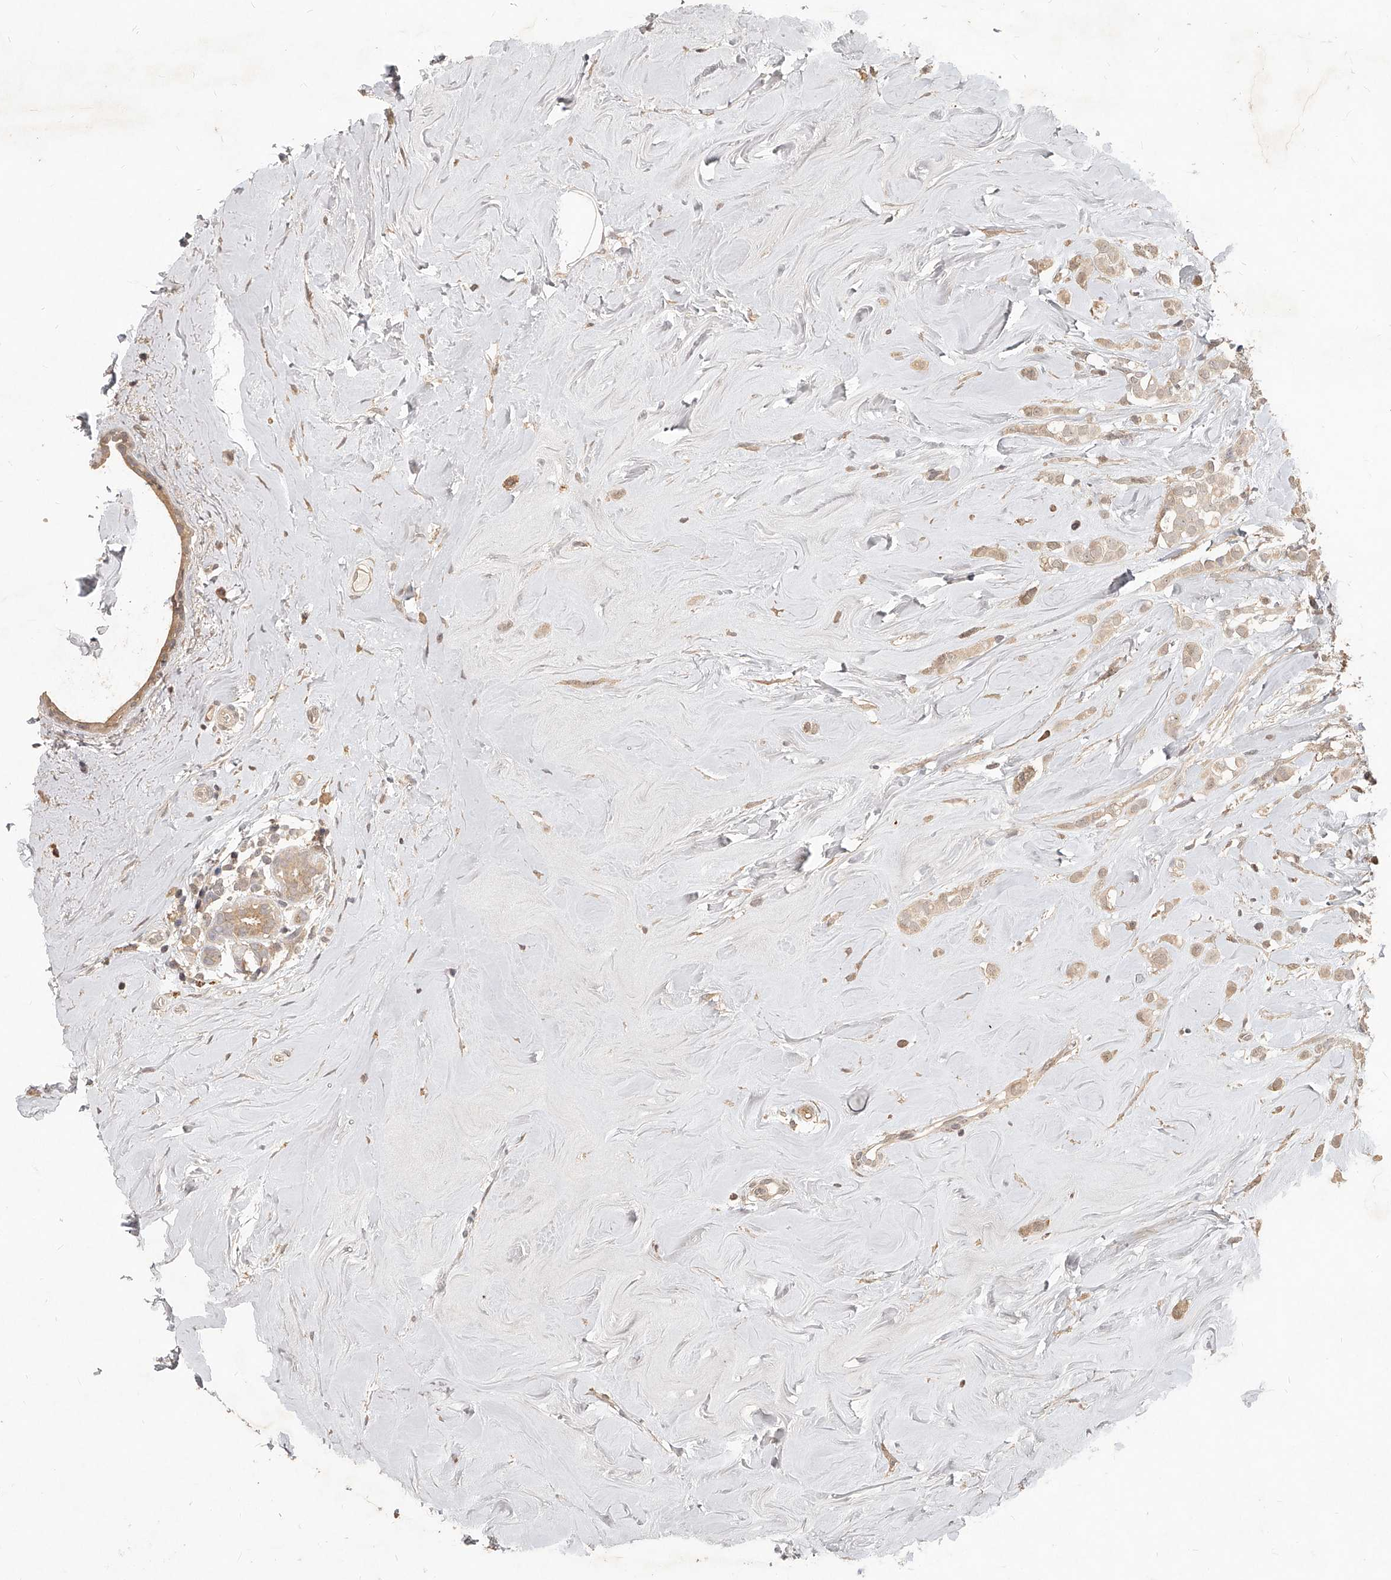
{"staining": {"intensity": "weak", "quantity": "25%-75%", "location": "cytoplasmic/membranous,nuclear"}, "tissue": "breast cancer", "cell_type": "Tumor cells", "image_type": "cancer", "snomed": [{"axis": "morphology", "description": "Lobular carcinoma"}, {"axis": "topography", "description": "Breast"}], "caption": "Immunohistochemistry histopathology image of neoplastic tissue: lobular carcinoma (breast) stained using immunohistochemistry (IHC) exhibits low levels of weak protein expression localized specifically in the cytoplasmic/membranous and nuclear of tumor cells, appearing as a cytoplasmic/membranous and nuclear brown color.", "gene": "SLC37A1", "patient": {"sex": "female", "age": 47}}